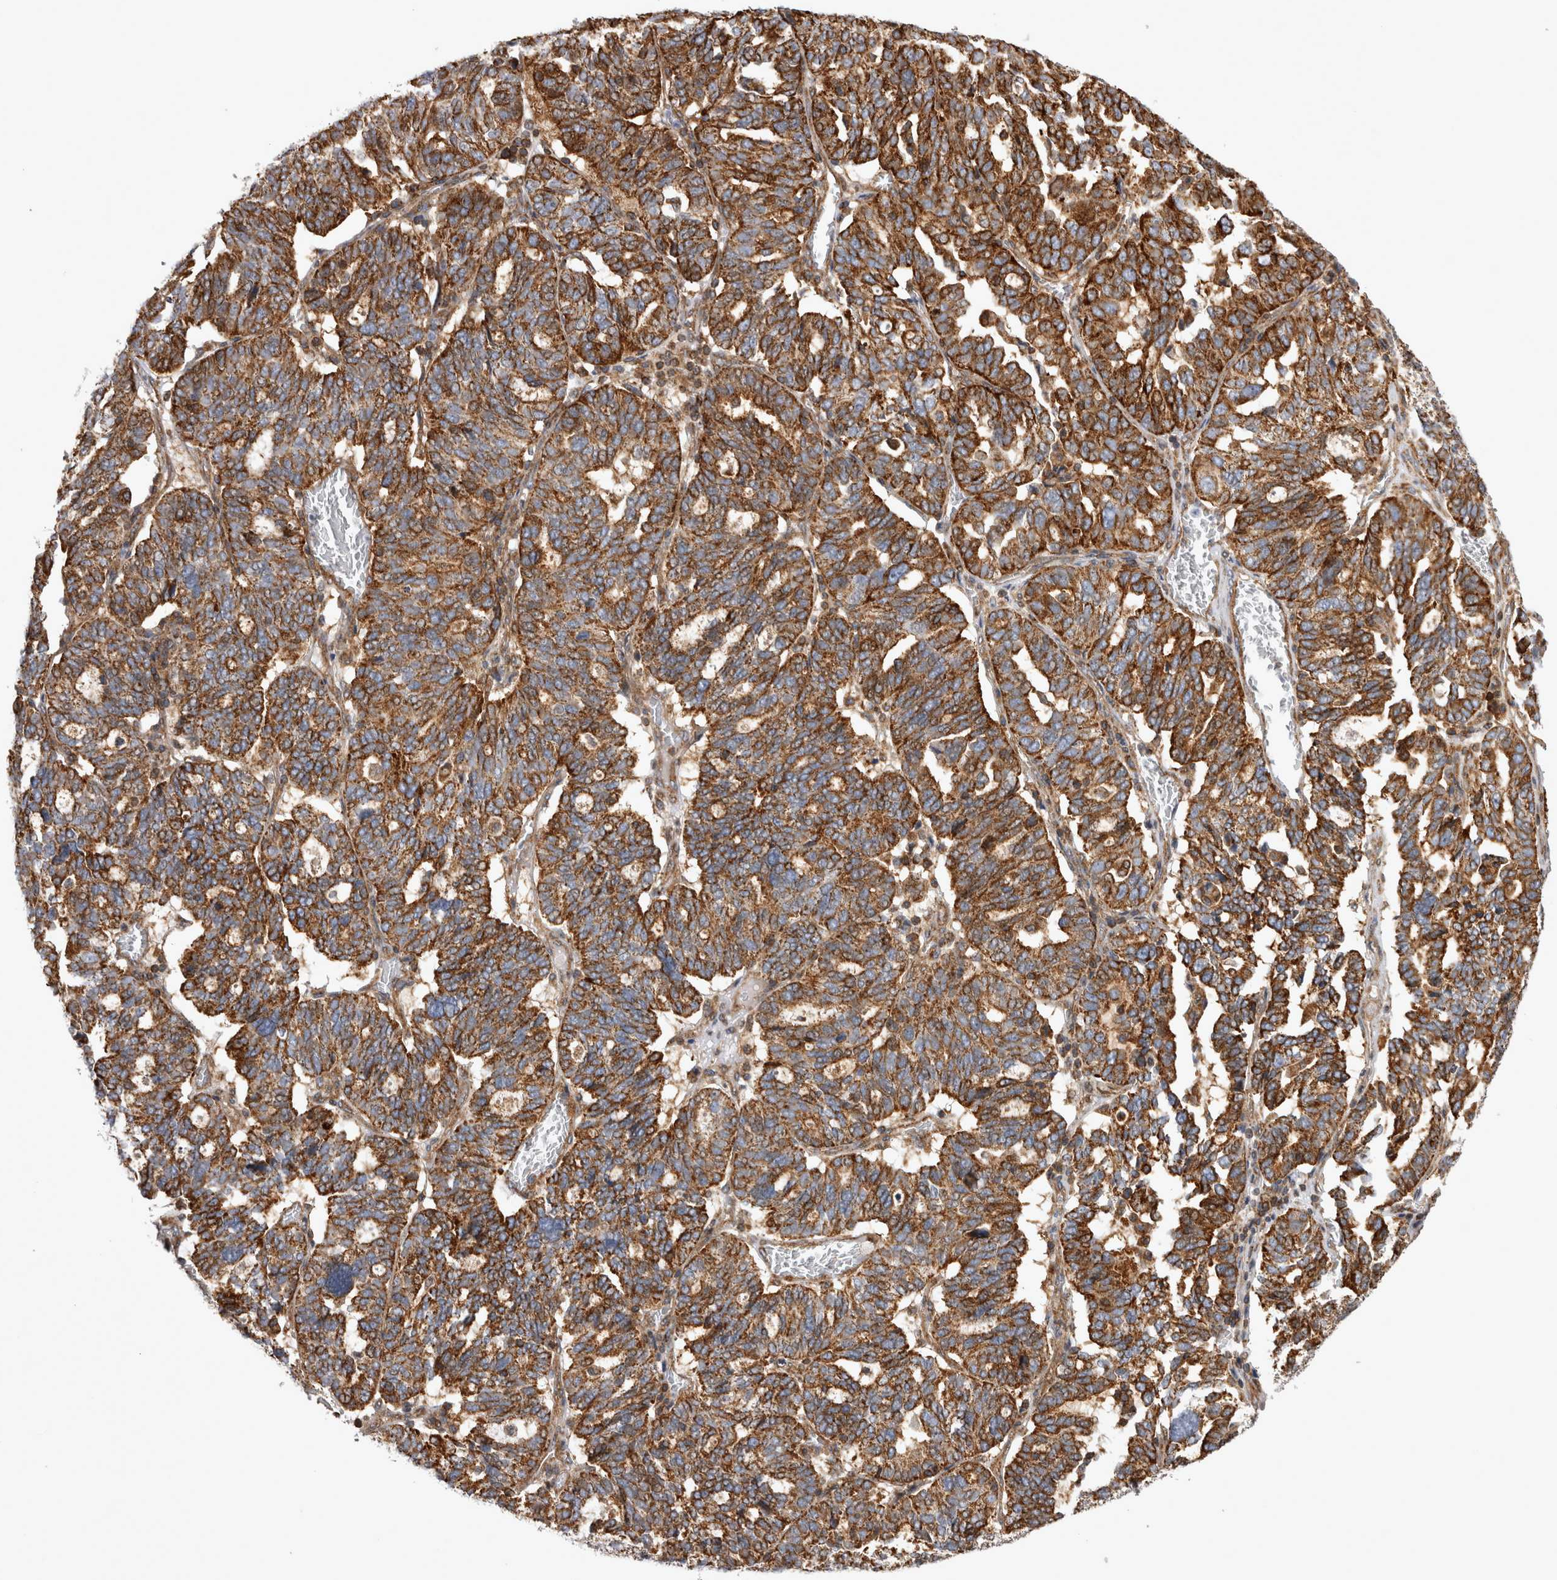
{"staining": {"intensity": "strong", "quantity": ">75%", "location": "cytoplasmic/membranous"}, "tissue": "ovarian cancer", "cell_type": "Tumor cells", "image_type": "cancer", "snomed": [{"axis": "morphology", "description": "Cystadenocarcinoma, serous, NOS"}, {"axis": "topography", "description": "Ovary"}], "caption": "Immunohistochemistry (IHC) micrograph of neoplastic tissue: human ovarian serous cystadenocarcinoma stained using immunohistochemistry (IHC) displays high levels of strong protein expression localized specifically in the cytoplasmic/membranous of tumor cells, appearing as a cytoplasmic/membranous brown color.", "gene": "TSPOAP1", "patient": {"sex": "female", "age": 59}}